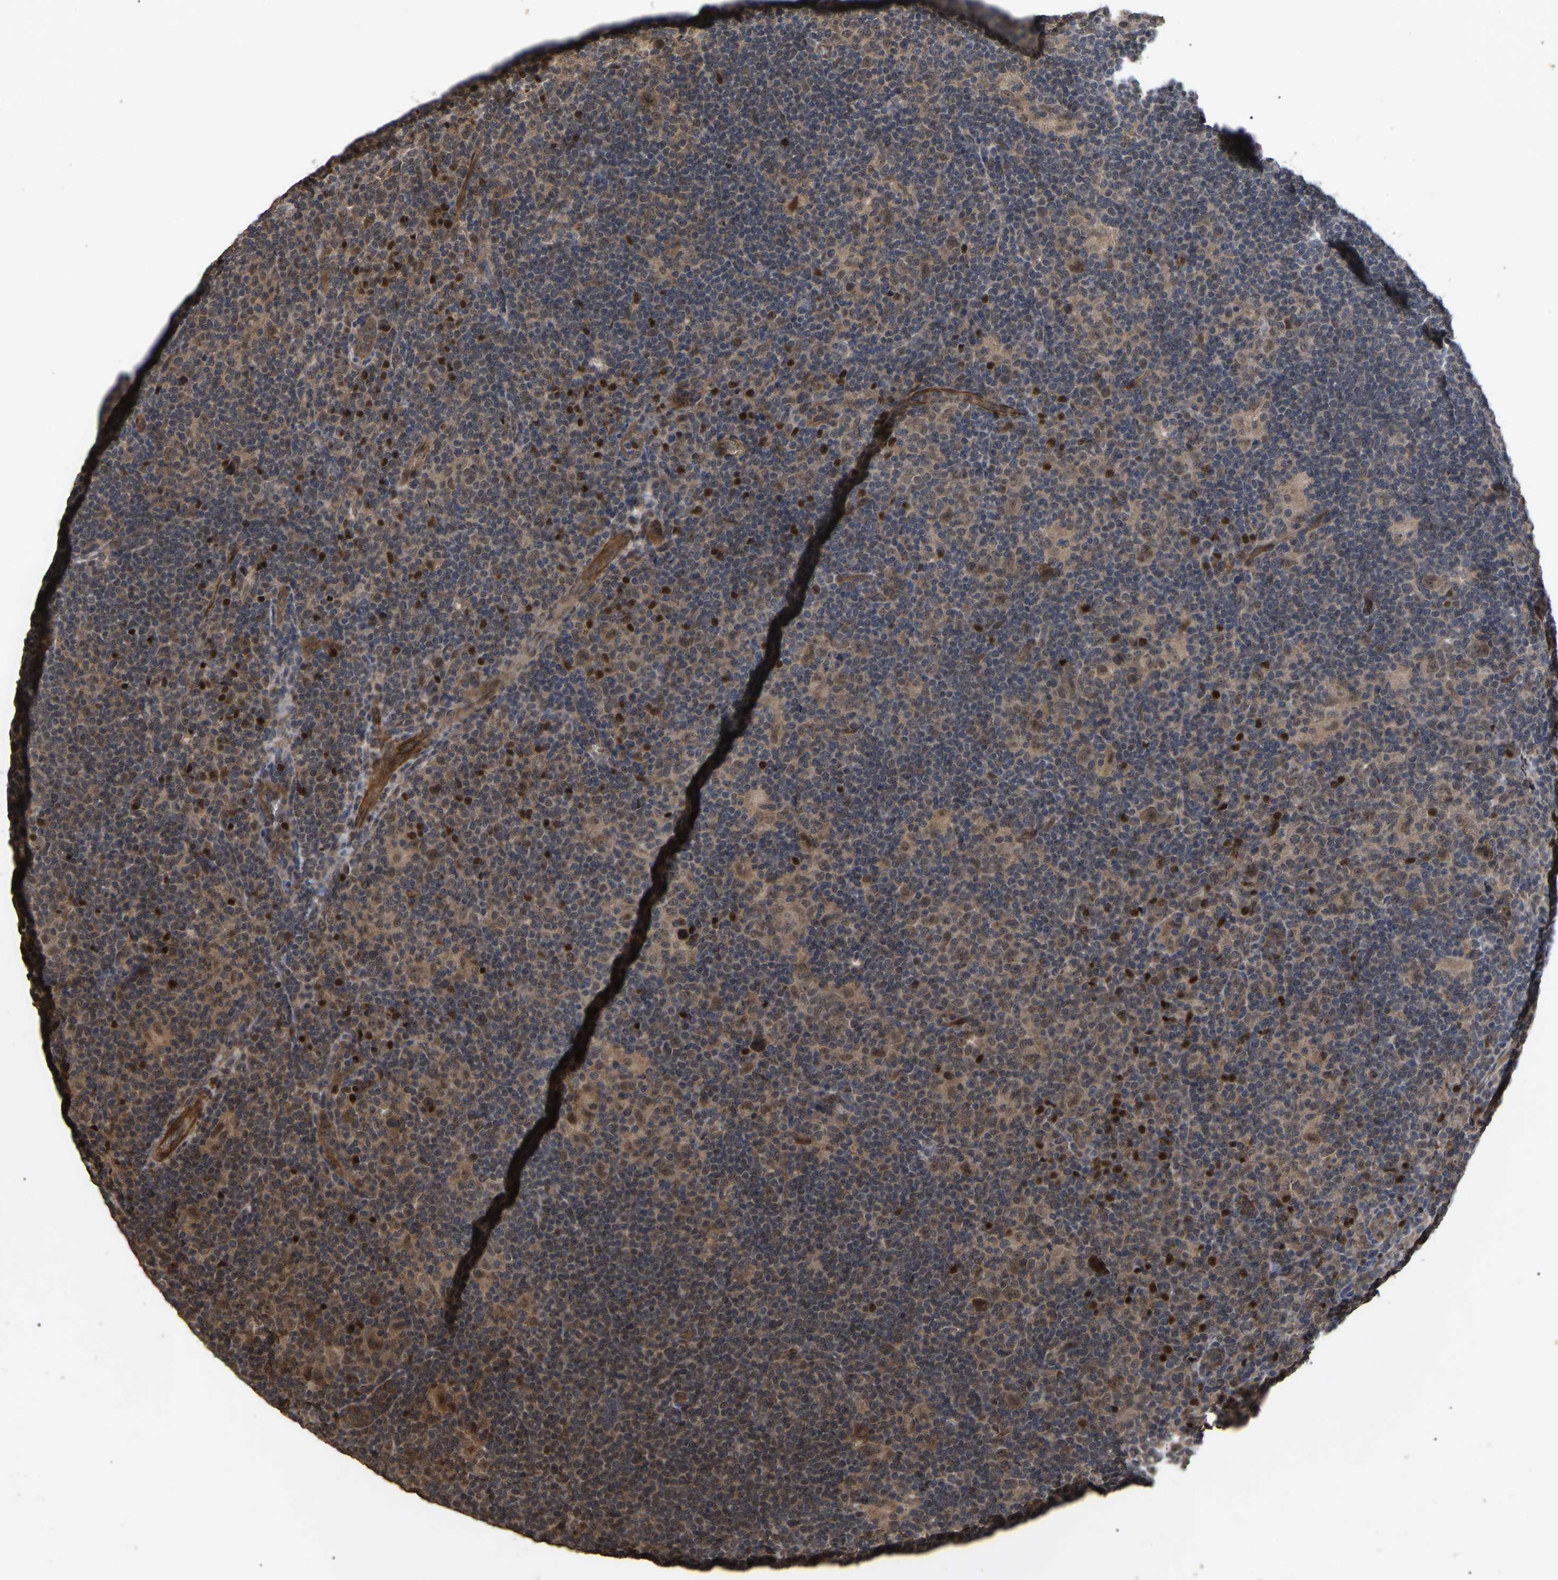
{"staining": {"intensity": "moderate", "quantity": ">75%", "location": "cytoplasmic/membranous,nuclear"}, "tissue": "lymphoma", "cell_type": "Tumor cells", "image_type": "cancer", "snomed": [{"axis": "morphology", "description": "Hodgkin's disease, NOS"}, {"axis": "topography", "description": "Lymph node"}], "caption": "IHC image of neoplastic tissue: human Hodgkin's disease stained using immunohistochemistry (IHC) demonstrates medium levels of moderate protein expression localized specifically in the cytoplasmic/membranous and nuclear of tumor cells, appearing as a cytoplasmic/membranous and nuclear brown color.", "gene": "FAM161B", "patient": {"sex": "female", "age": 57}}